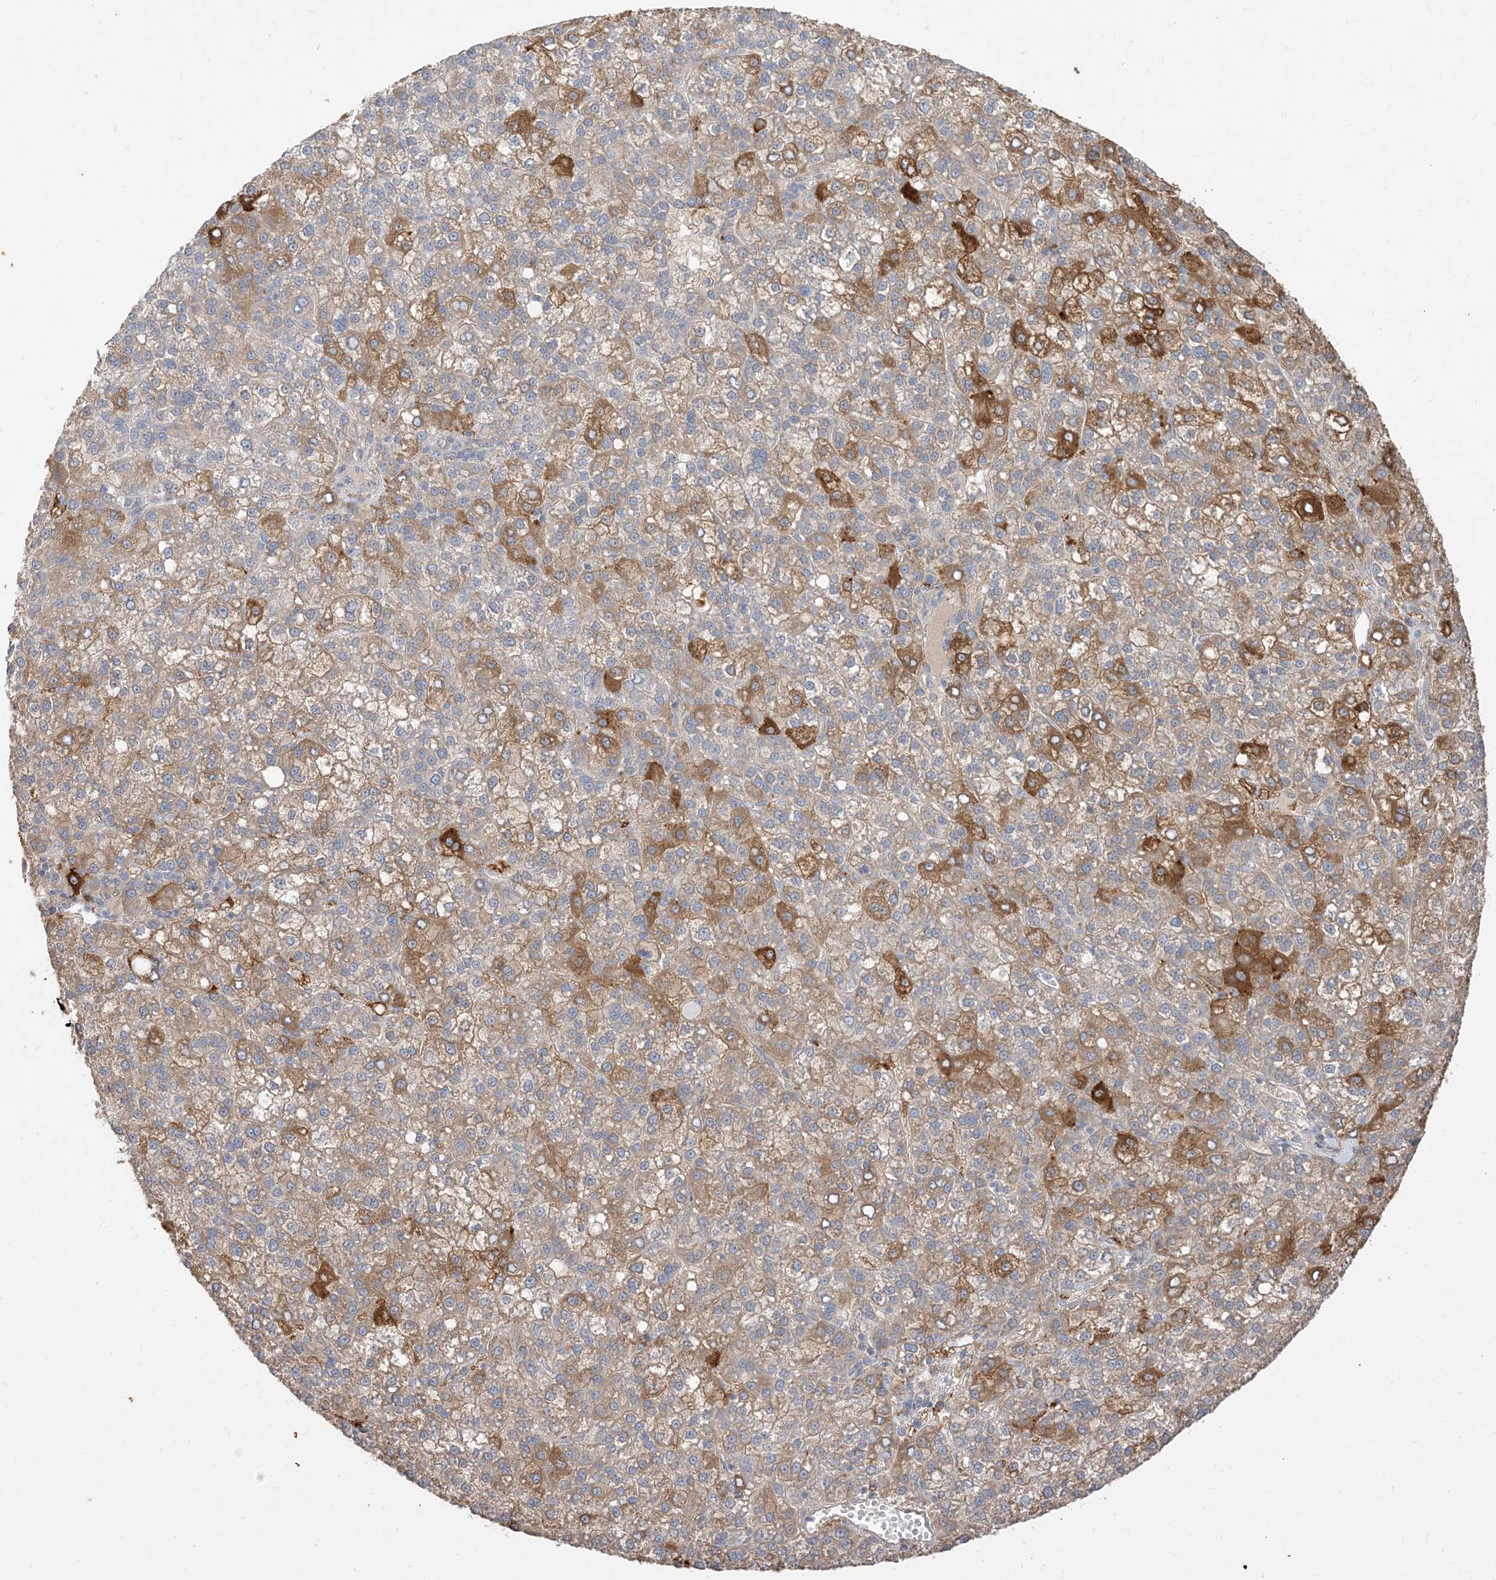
{"staining": {"intensity": "moderate", "quantity": ">75%", "location": "cytoplasmic/membranous"}, "tissue": "liver cancer", "cell_type": "Tumor cells", "image_type": "cancer", "snomed": [{"axis": "morphology", "description": "Carcinoma, Hepatocellular, NOS"}, {"axis": "topography", "description": "Liver"}], "caption": "Moderate cytoplasmic/membranous positivity for a protein is identified in about >75% of tumor cells of liver cancer using IHC.", "gene": "RNF175", "patient": {"sex": "female", "age": 58}}